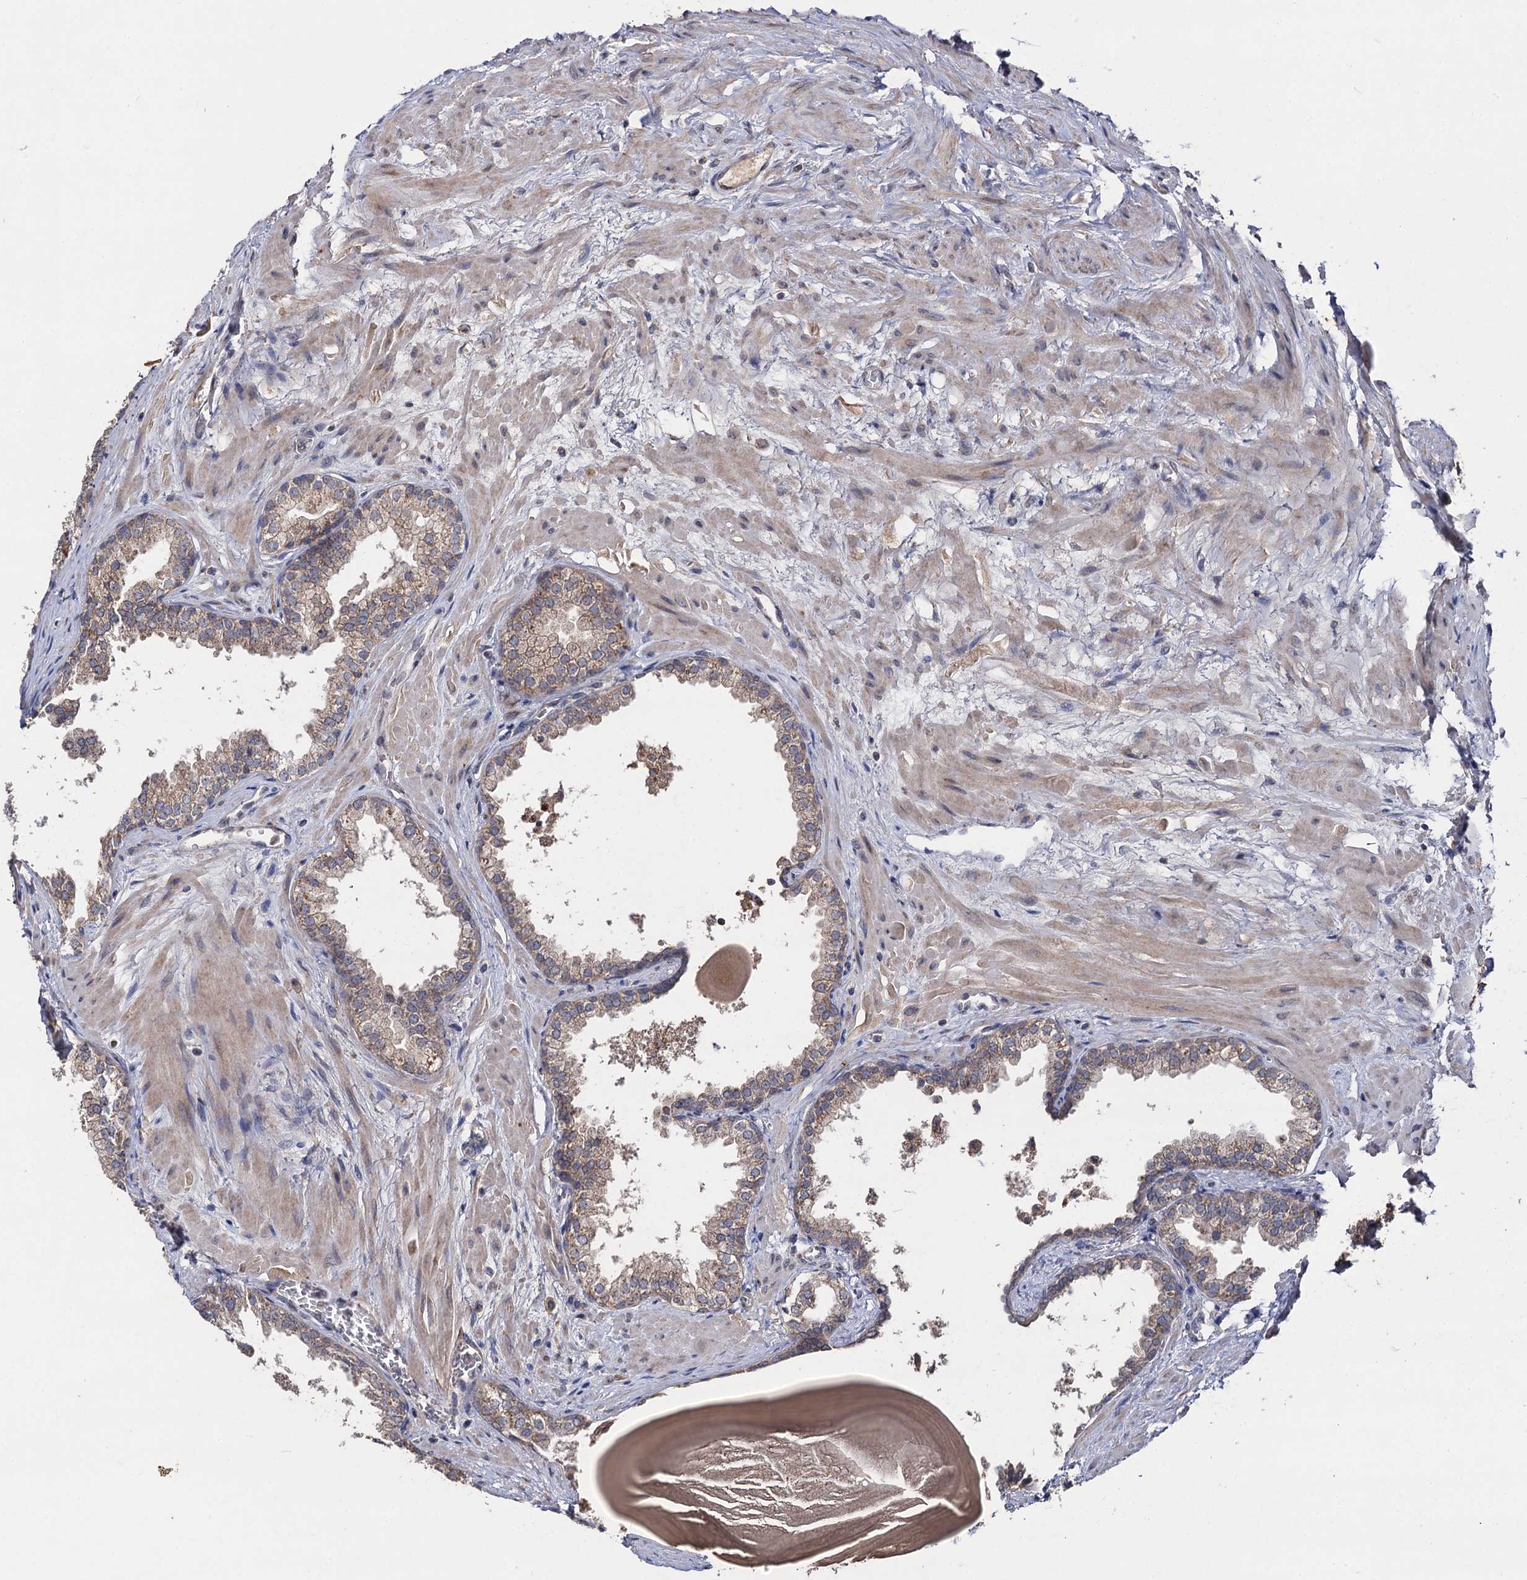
{"staining": {"intensity": "moderate", "quantity": ">75%", "location": "cytoplasmic/membranous"}, "tissue": "prostate", "cell_type": "Glandular cells", "image_type": "normal", "snomed": [{"axis": "morphology", "description": "Normal tissue, NOS"}, {"axis": "topography", "description": "Prostate"}], "caption": "The immunohistochemical stain shows moderate cytoplasmic/membranous staining in glandular cells of unremarkable prostate.", "gene": "VPS37D", "patient": {"sex": "male", "age": 48}}